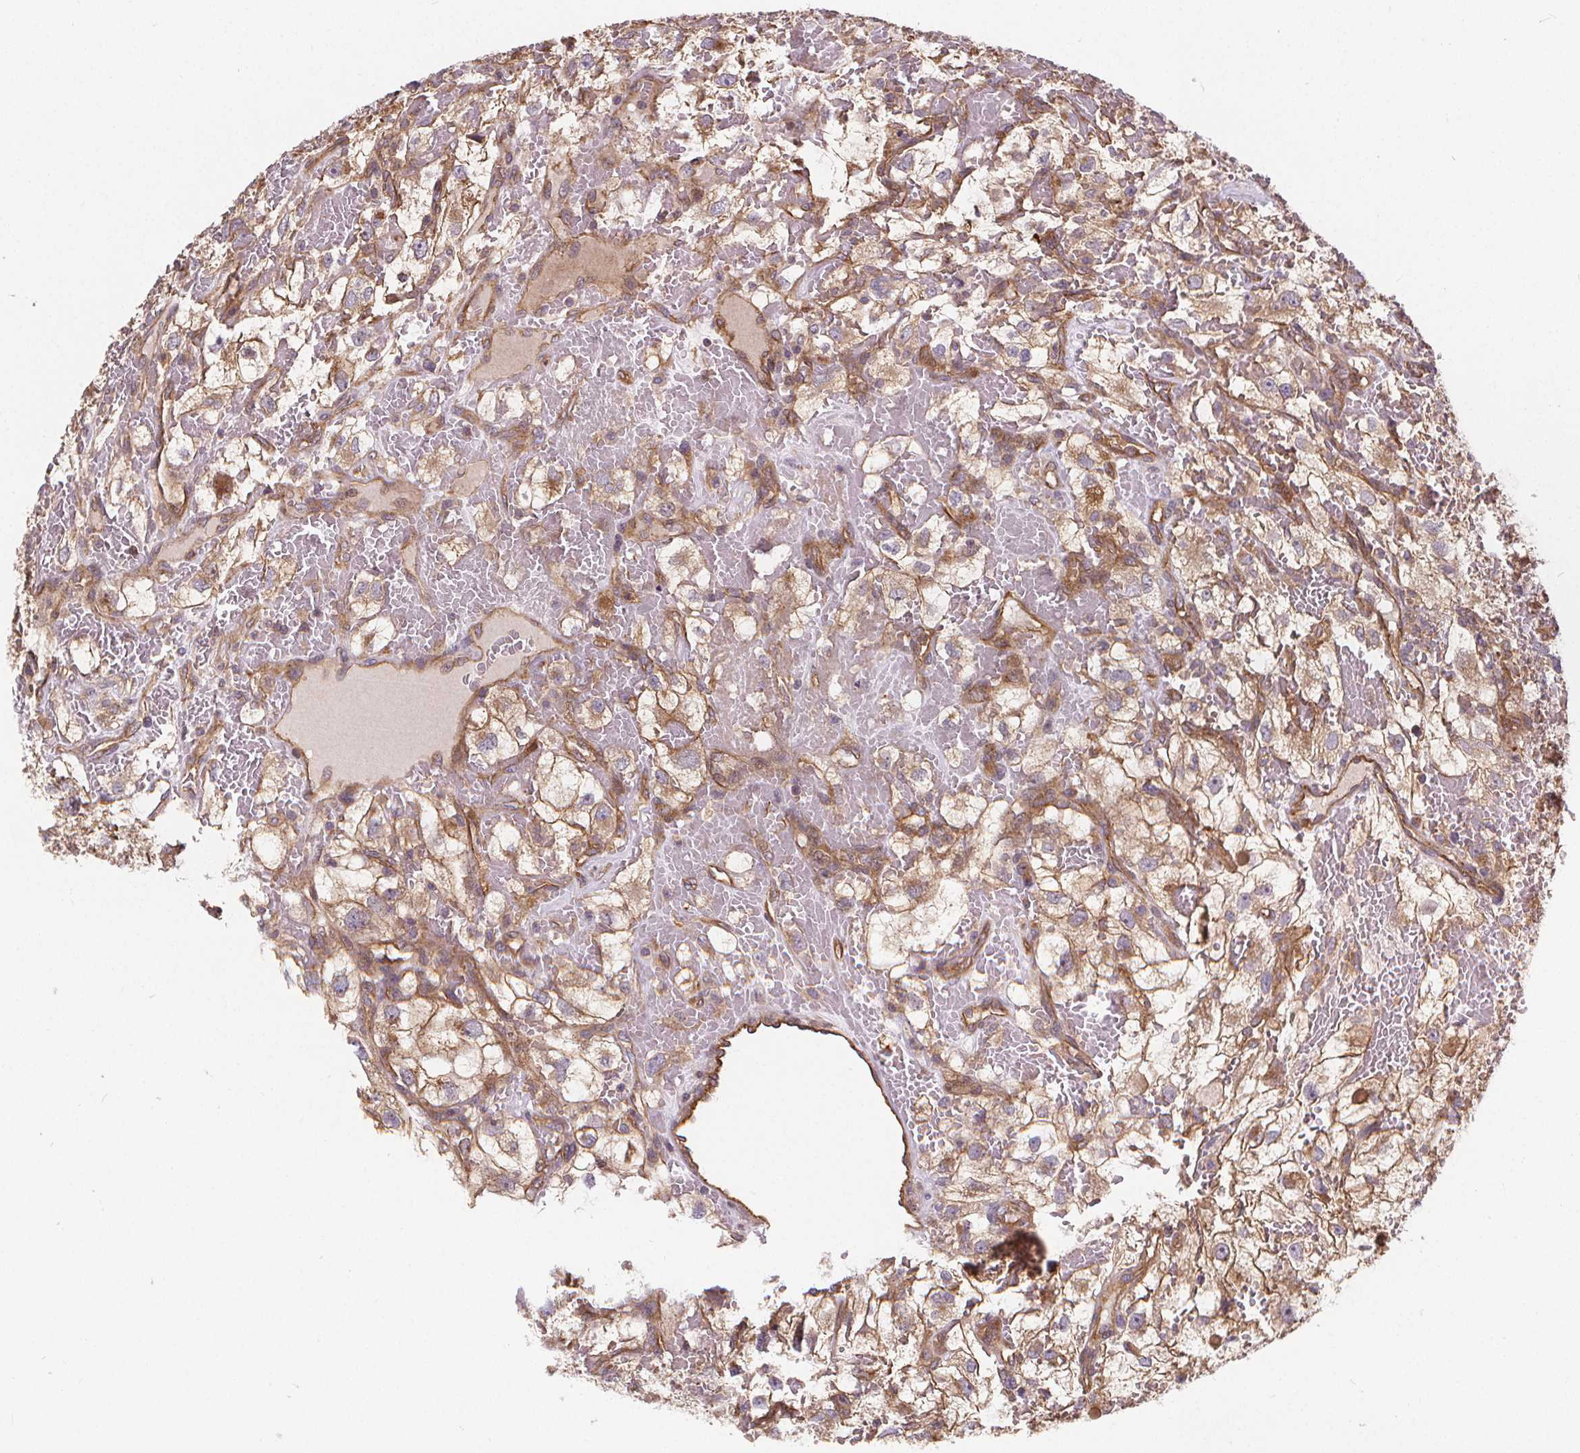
{"staining": {"intensity": "moderate", "quantity": ">75%", "location": "cytoplasmic/membranous"}, "tissue": "renal cancer", "cell_type": "Tumor cells", "image_type": "cancer", "snomed": [{"axis": "morphology", "description": "Adenocarcinoma, NOS"}, {"axis": "topography", "description": "Kidney"}], "caption": "A brown stain labels moderate cytoplasmic/membranous staining of a protein in human renal cancer (adenocarcinoma) tumor cells.", "gene": "CLINT1", "patient": {"sex": "male", "age": 59}}